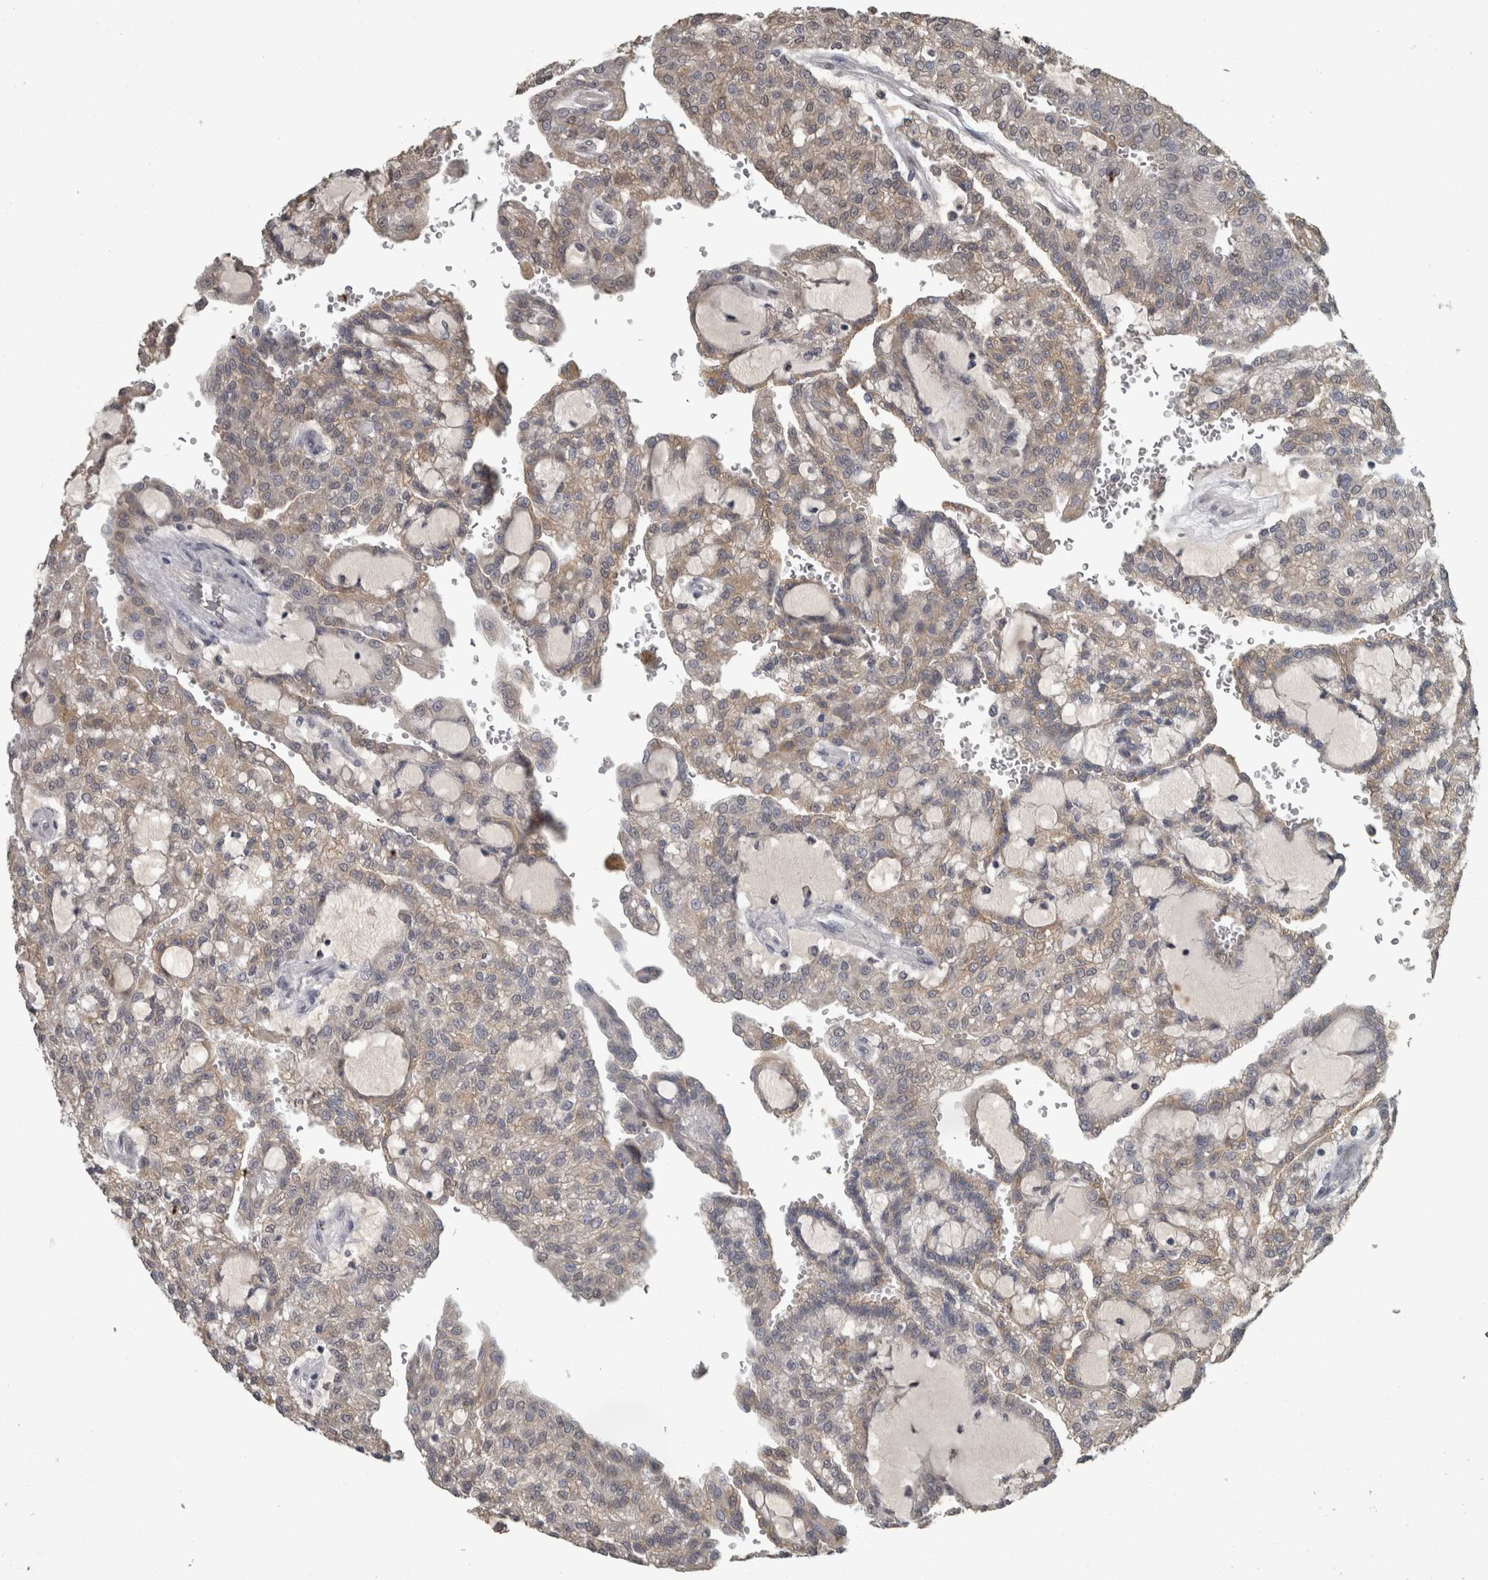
{"staining": {"intensity": "weak", "quantity": "<25%", "location": "cytoplasmic/membranous,nuclear"}, "tissue": "renal cancer", "cell_type": "Tumor cells", "image_type": "cancer", "snomed": [{"axis": "morphology", "description": "Adenocarcinoma, NOS"}, {"axis": "topography", "description": "Kidney"}], "caption": "The histopathology image shows no significant positivity in tumor cells of renal adenocarcinoma.", "gene": "PIK3AP1", "patient": {"sex": "male", "age": 63}}